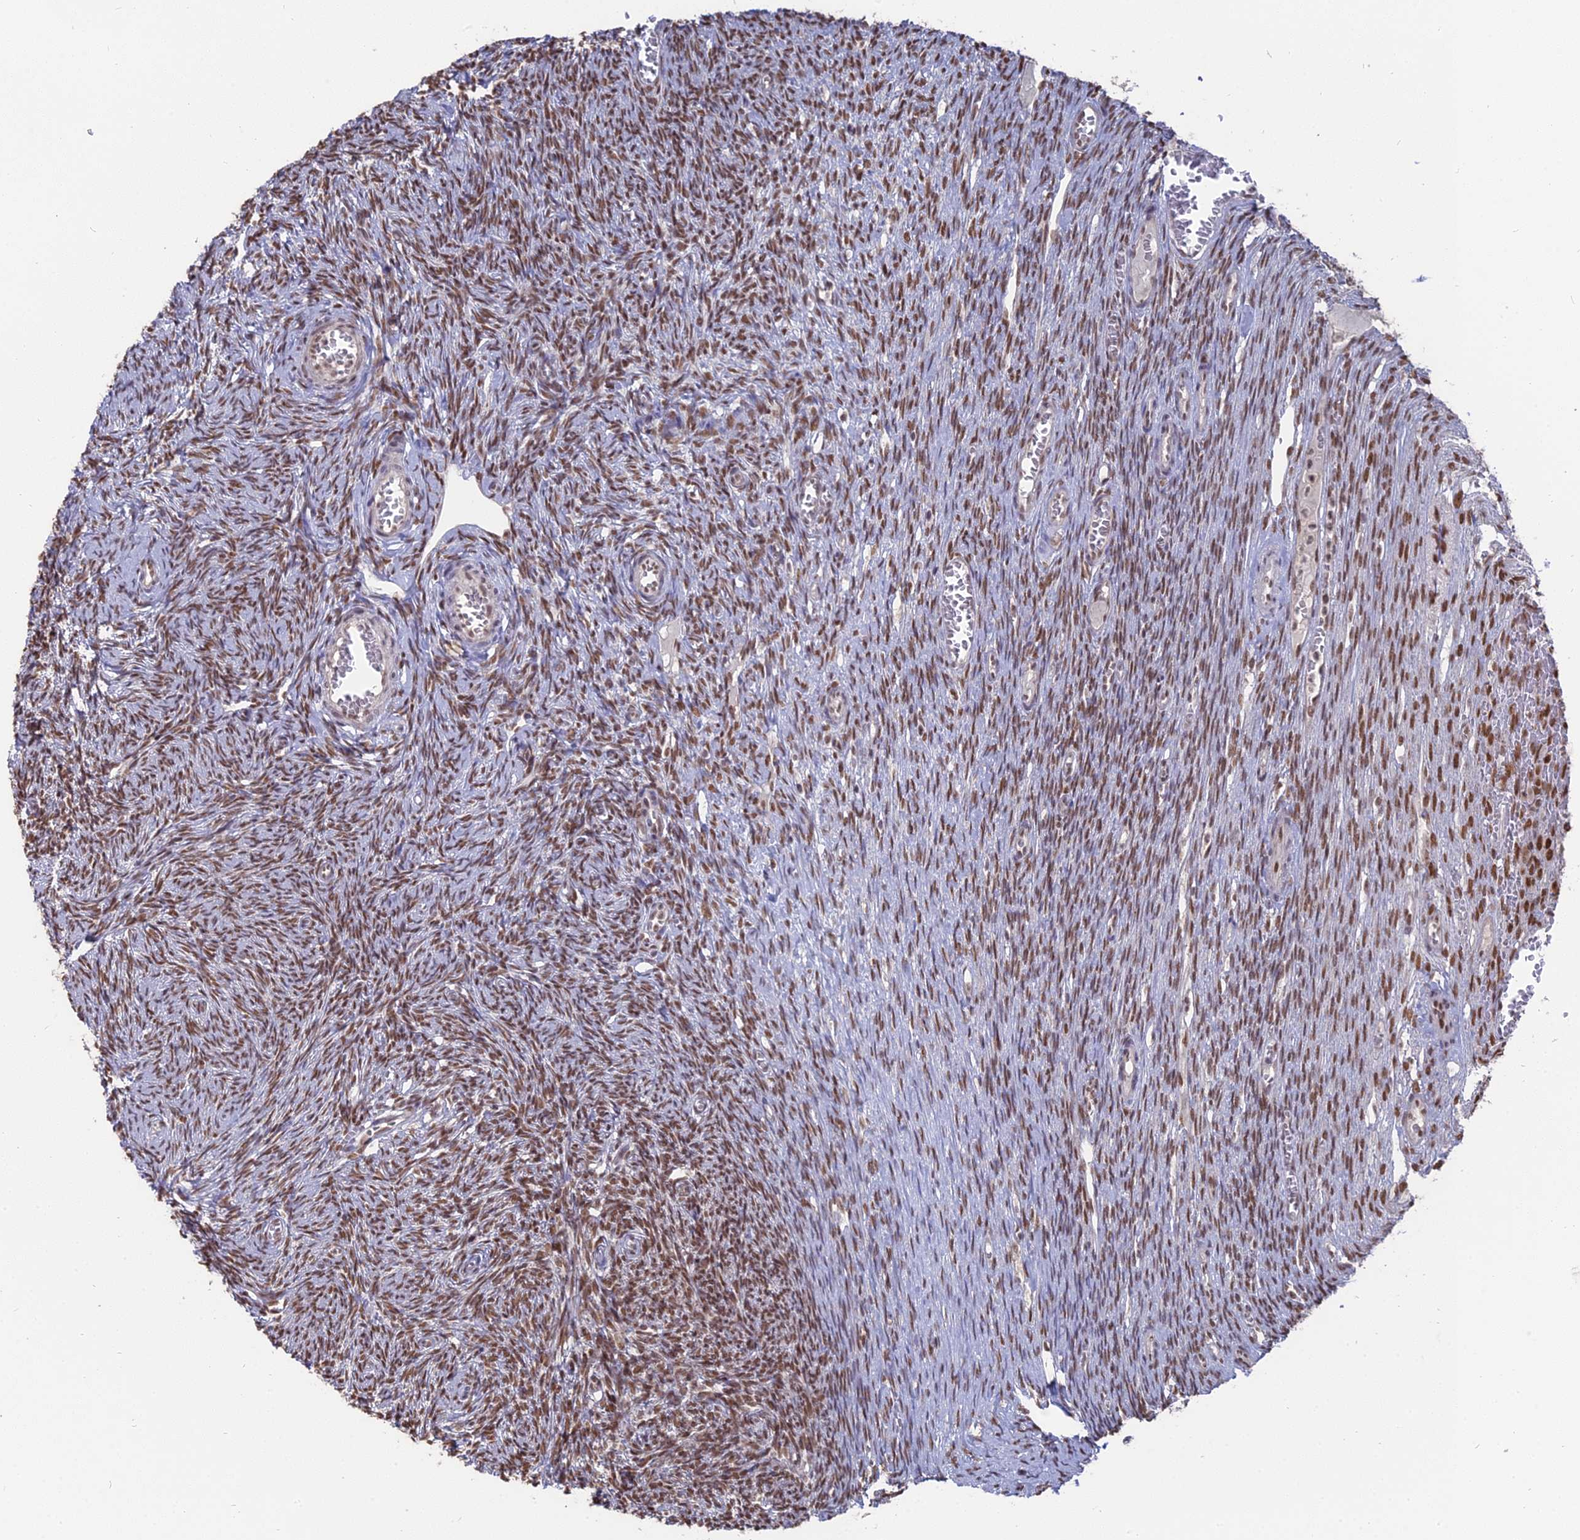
{"staining": {"intensity": "moderate", "quantity": ">75%", "location": "nuclear"}, "tissue": "ovary", "cell_type": "Ovarian stroma cells", "image_type": "normal", "snomed": [{"axis": "morphology", "description": "Normal tissue, NOS"}, {"axis": "topography", "description": "Ovary"}], "caption": "The histopathology image displays immunohistochemical staining of normal ovary. There is moderate nuclear staining is present in approximately >75% of ovarian stroma cells.", "gene": "NR1H3", "patient": {"sex": "female", "age": 44}}